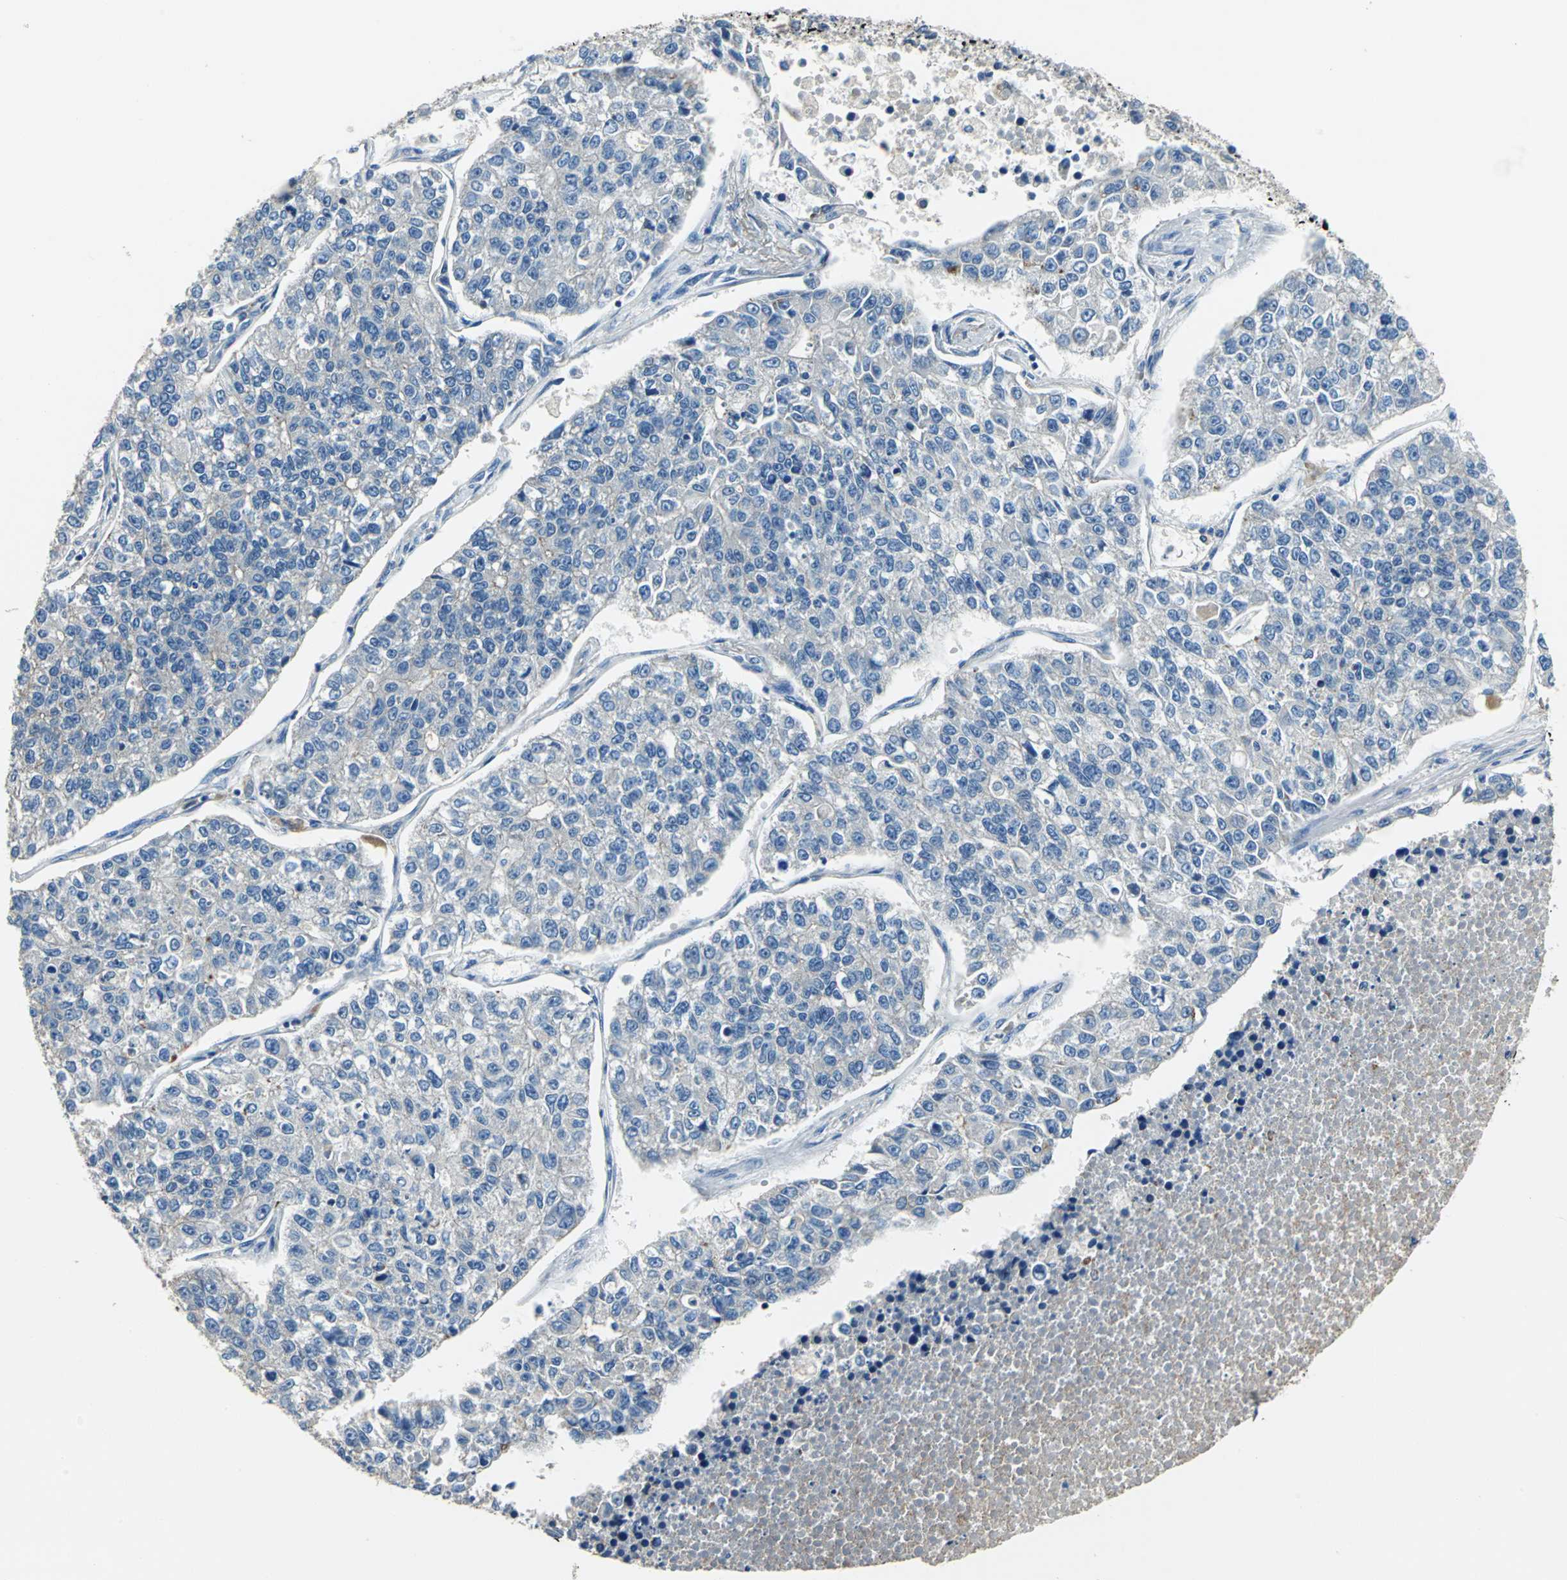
{"staining": {"intensity": "negative", "quantity": "none", "location": "none"}, "tissue": "lung cancer", "cell_type": "Tumor cells", "image_type": "cancer", "snomed": [{"axis": "morphology", "description": "Adenocarcinoma, NOS"}, {"axis": "topography", "description": "Lung"}], "caption": "Tumor cells are negative for brown protein staining in lung cancer (adenocarcinoma).", "gene": "PRKCA", "patient": {"sex": "male", "age": 49}}